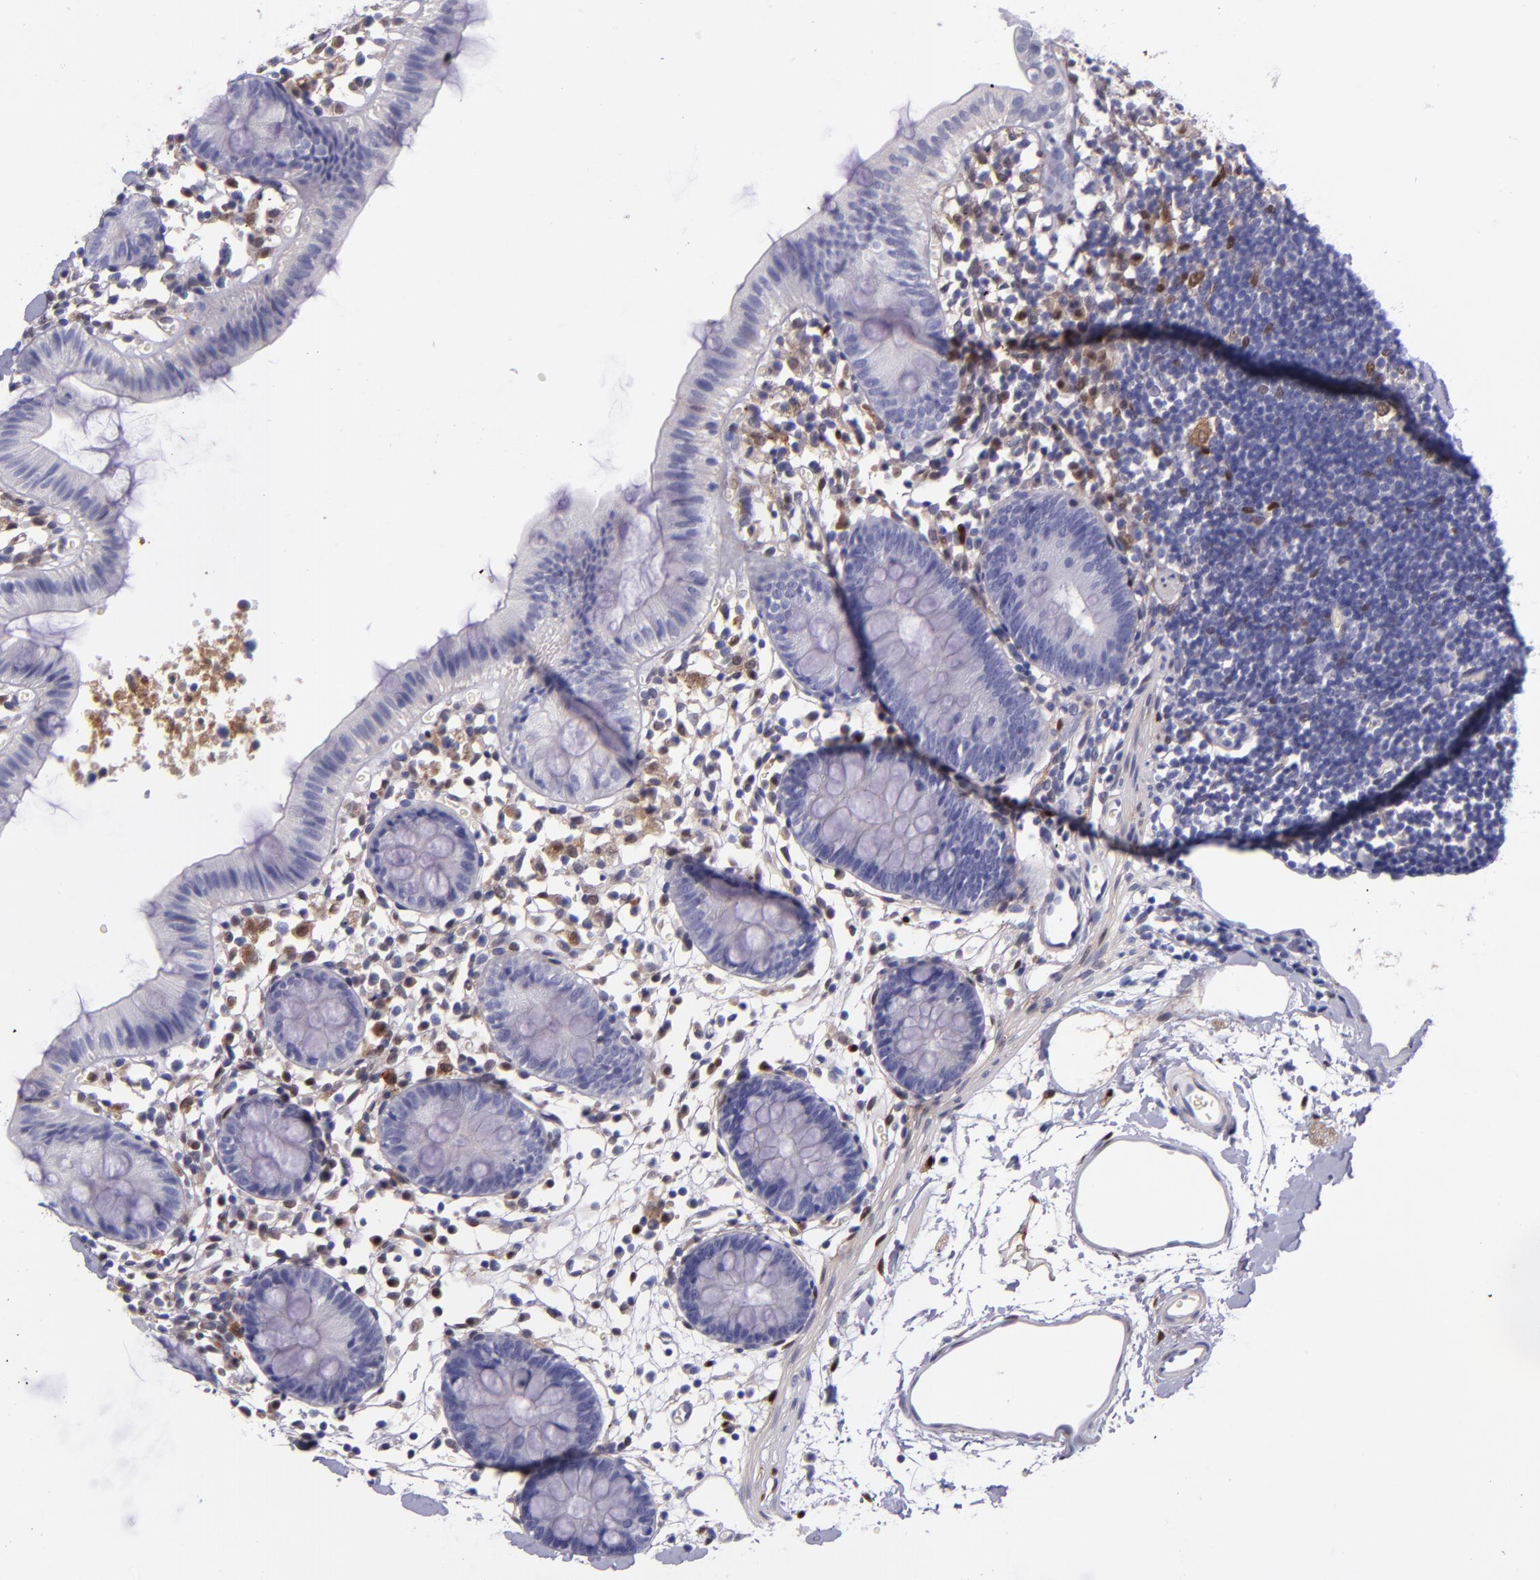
{"staining": {"intensity": "negative", "quantity": "none", "location": "none"}, "tissue": "colon", "cell_type": "Endothelial cells", "image_type": "normal", "snomed": [{"axis": "morphology", "description": "Normal tissue, NOS"}, {"axis": "topography", "description": "Colon"}], "caption": "Immunohistochemistry image of normal colon: human colon stained with DAB (3,3'-diaminobenzidine) shows no significant protein staining in endothelial cells.", "gene": "LGALS1", "patient": {"sex": "male", "age": 14}}